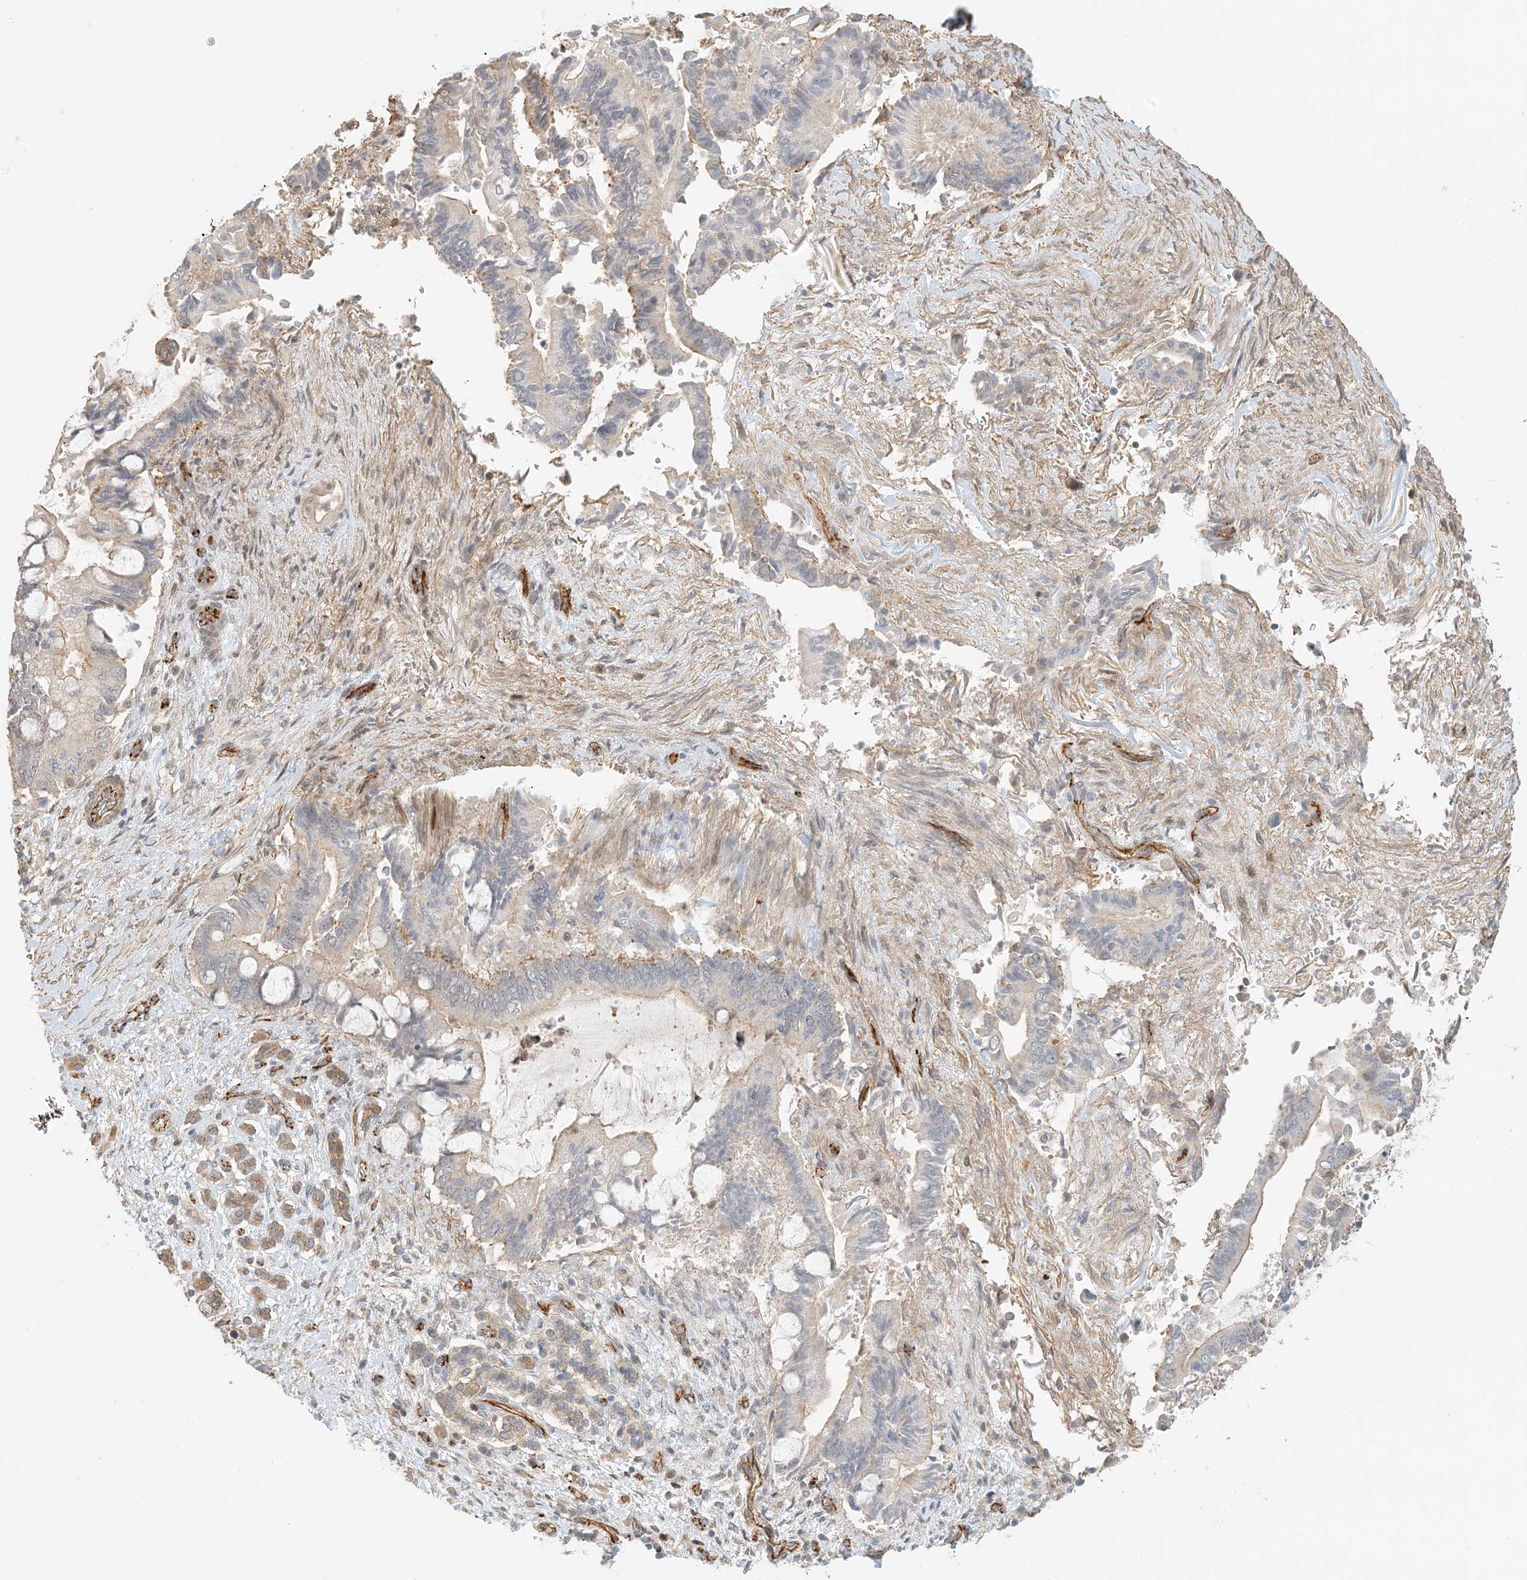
{"staining": {"intensity": "moderate", "quantity": "<25%", "location": "cytoplasmic/membranous"}, "tissue": "pancreatic cancer", "cell_type": "Tumor cells", "image_type": "cancer", "snomed": [{"axis": "morphology", "description": "Adenocarcinoma, NOS"}, {"axis": "topography", "description": "Pancreas"}], "caption": "This is an image of immunohistochemistry (IHC) staining of pancreatic cancer, which shows moderate positivity in the cytoplasmic/membranous of tumor cells.", "gene": "MAPKBP1", "patient": {"sex": "male", "age": 68}}